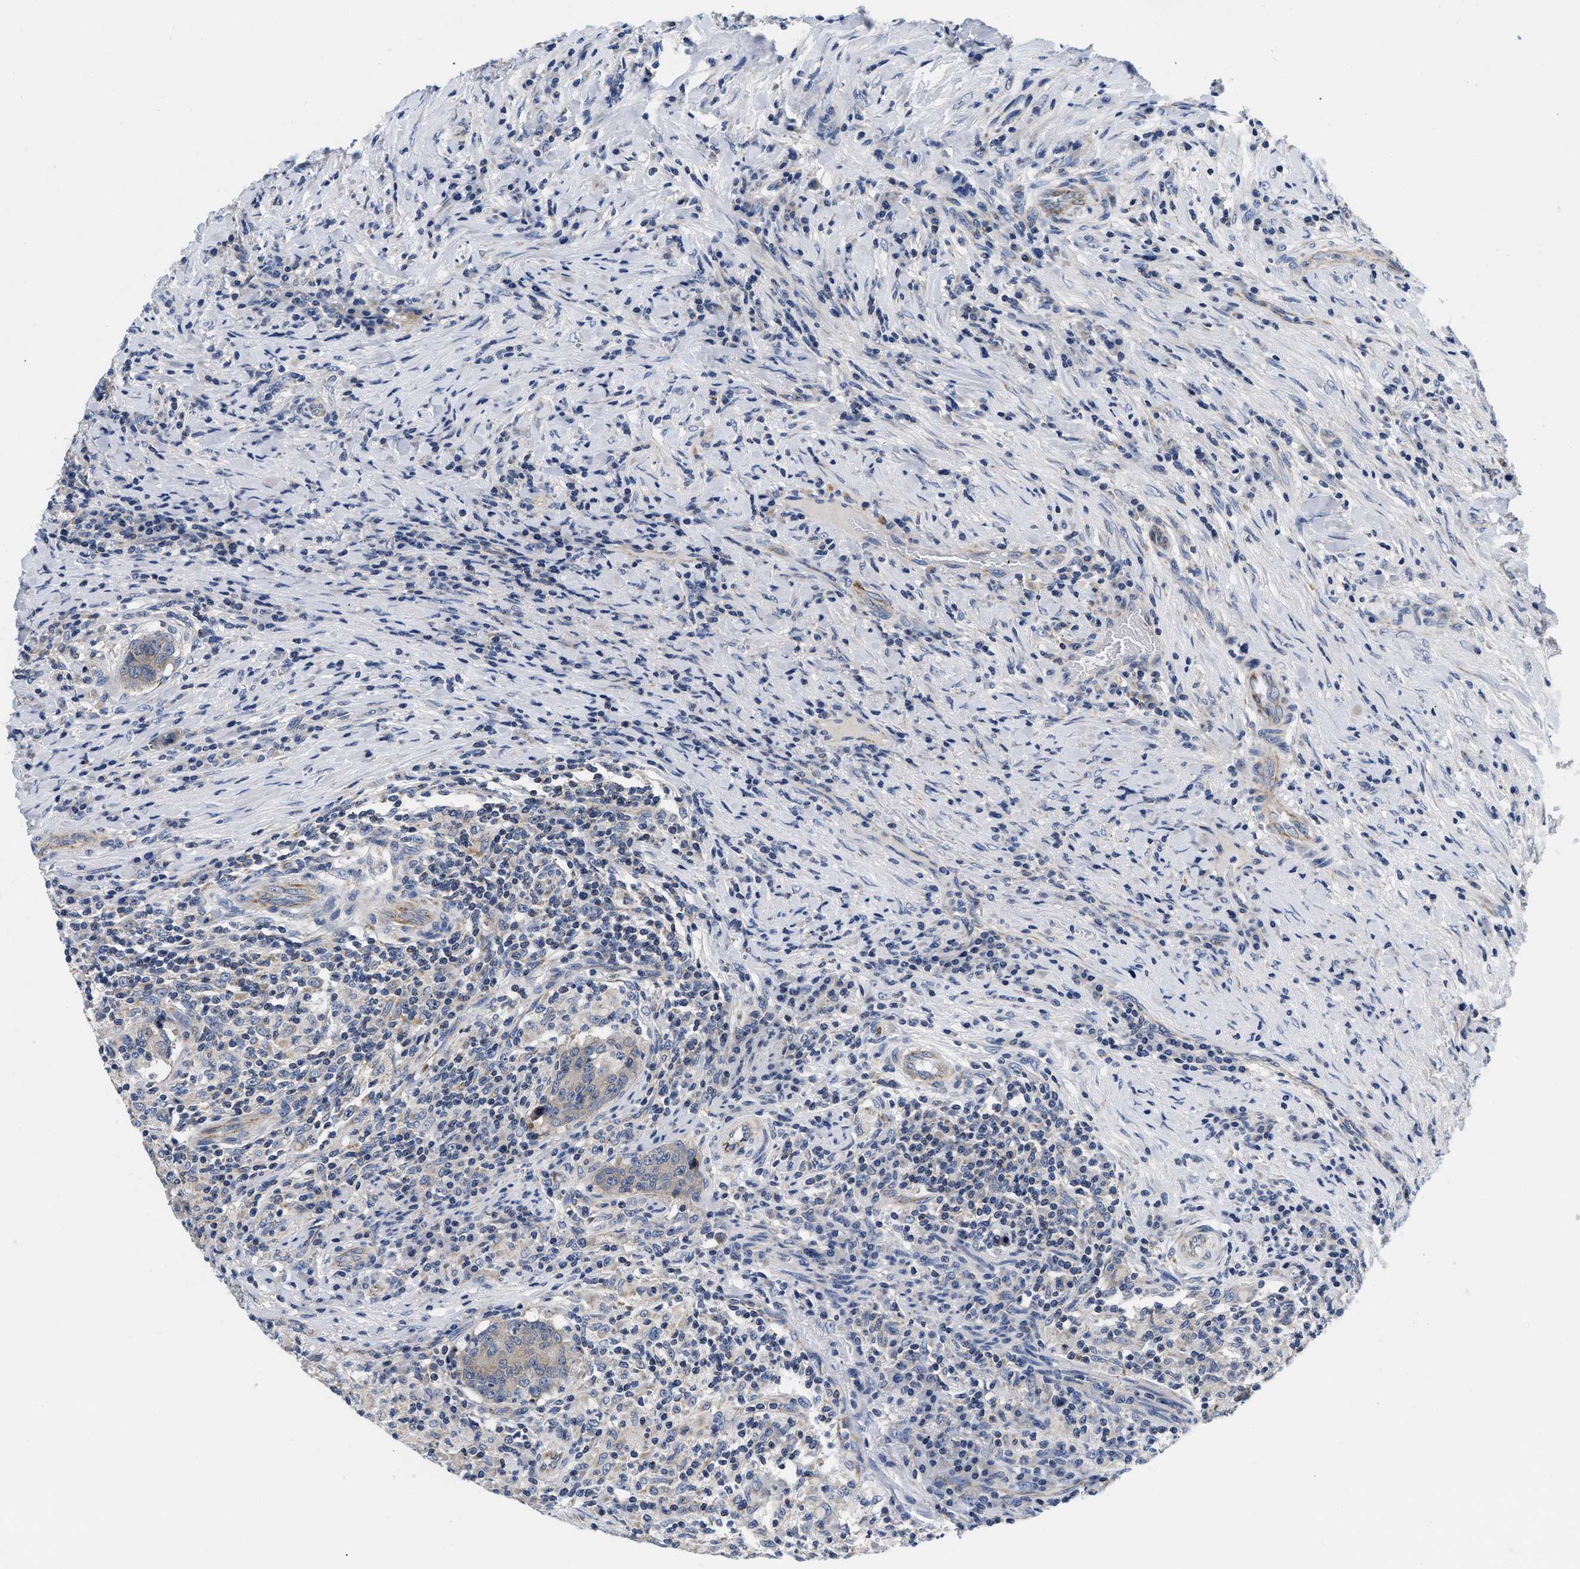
{"staining": {"intensity": "negative", "quantity": "none", "location": "none"}, "tissue": "colorectal cancer", "cell_type": "Tumor cells", "image_type": "cancer", "snomed": [{"axis": "morphology", "description": "Normal tissue, NOS"}, {"axis": "morphology", "description": "Adenocarcinoma, NOS"}, {"axis": "topography", "description": "Colon"}], "caption": "A photomicrograph of human colorectal cancer (adenocarcinoma) is negative for staining in tumor cells.", "gene": "PDP1", "patient": {"sex": "female", "age": 75}}